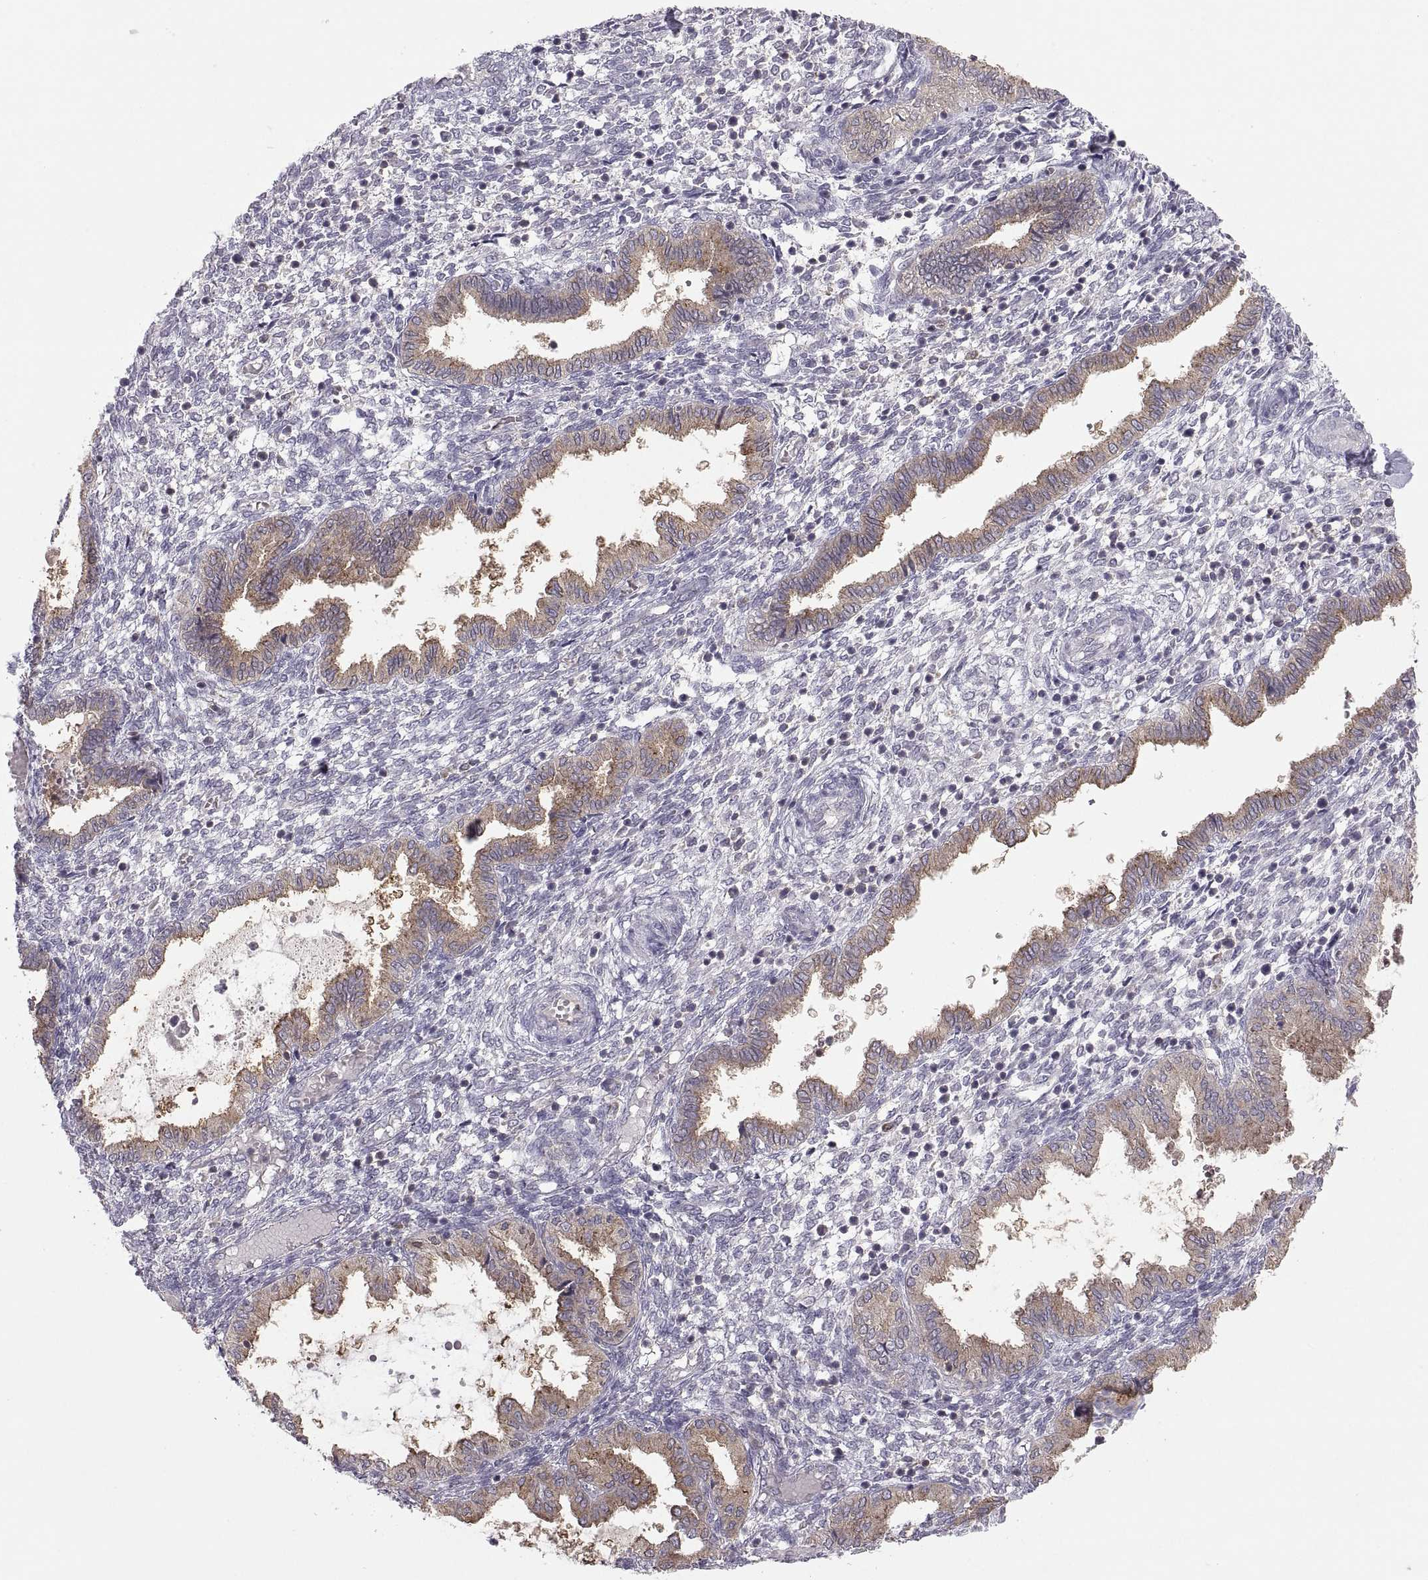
{"staining": {"intensity": "negative", "quantity": "none", "location": "none"}, "tissue": "endometrium", "cell_type": "Cells in endometrial stroma", "image_type": "normal", "snomed": [{"axis": "morphology", "description": "Normal tissue, NOS"}, {"axis": "topography", "description": "Endometrium"}], "caption": "Immunohistochemistry of unremarkable endometrium displays no staining in cells in endometrial stroma. (DAB immunohistochemistry, high magnification).", "gene": "EZR", "patient": {"sex": "female", "age": 43}}